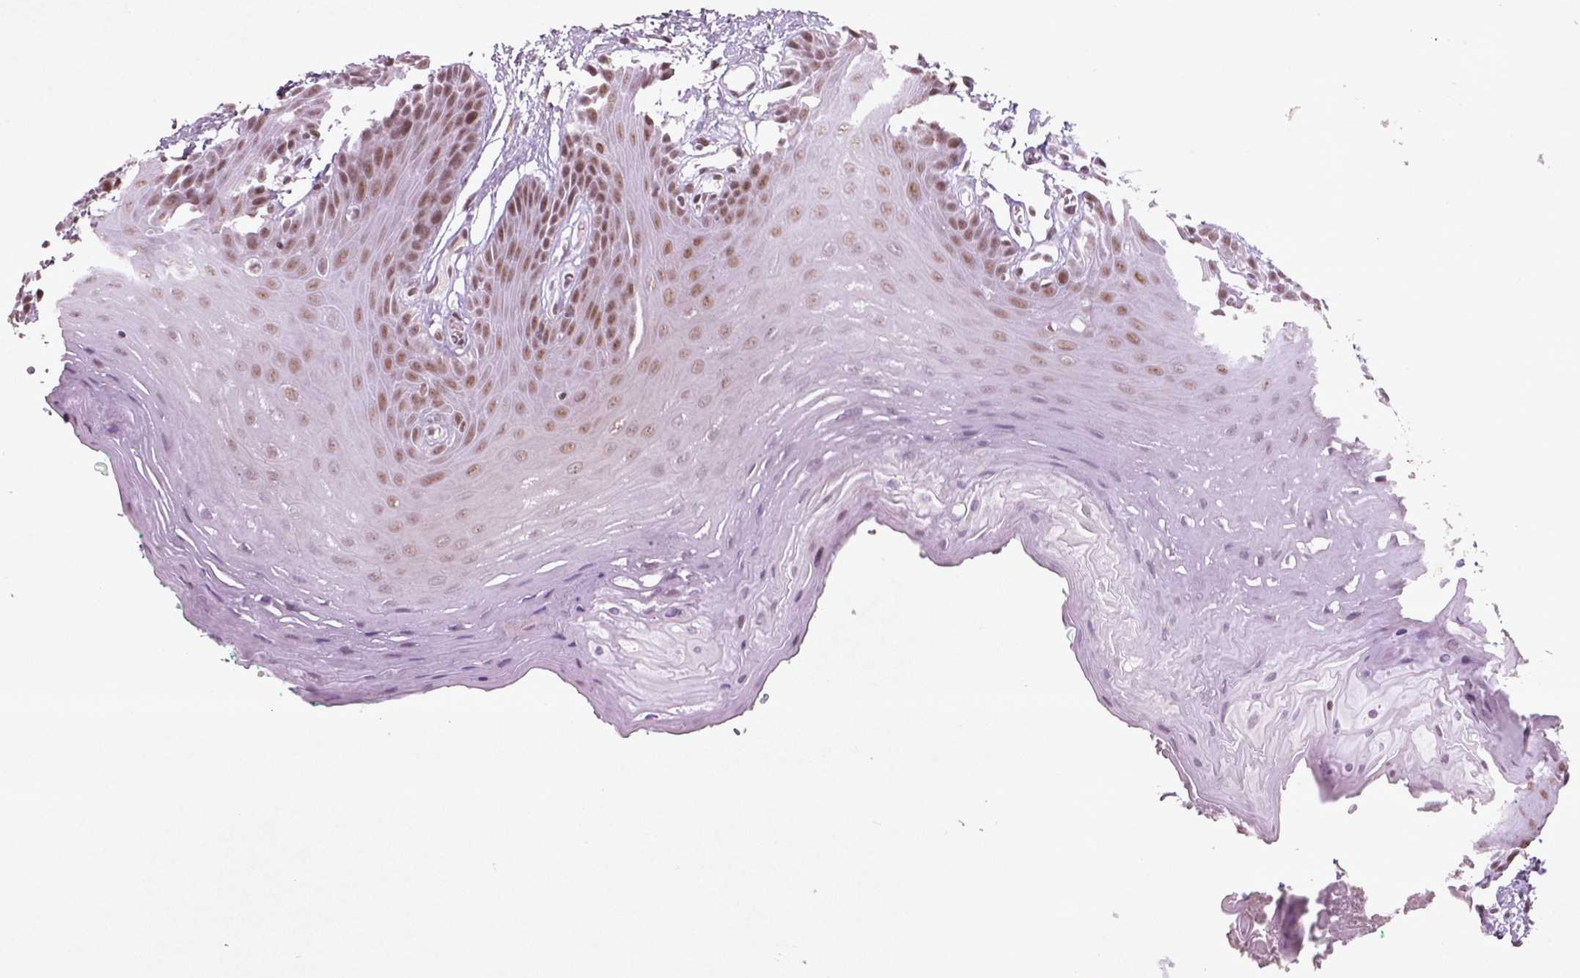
{"staining": {"intensity": "moderate", "quantity": ">75%", "location": "nuclear"}, "tissue": "oral mucosa", "cell_type": "Squamous epithelial cells", "image_type": "normal", "snomed": [{"axis": "morphology", "description": "Normal tissue, NOS"}, {"axis": "morphology", "description": "Squamous cell carcinoma, NOS"}, {"axis": "topography", "description": "Oral tissue"}, {"axis": "topography", "description": "Head-Neck"}], "caption": "Protein staining exhibits moderate nuclear staining in about >75% of squamous epithelial cells in benign oral mucosa. The staining was performed using DAB, with brown indicating positive protein expression. Nuclei are stained blue with hematoxylin.", "gene": "HMG20B", "patient": {"sex": "female", "age": 50}}